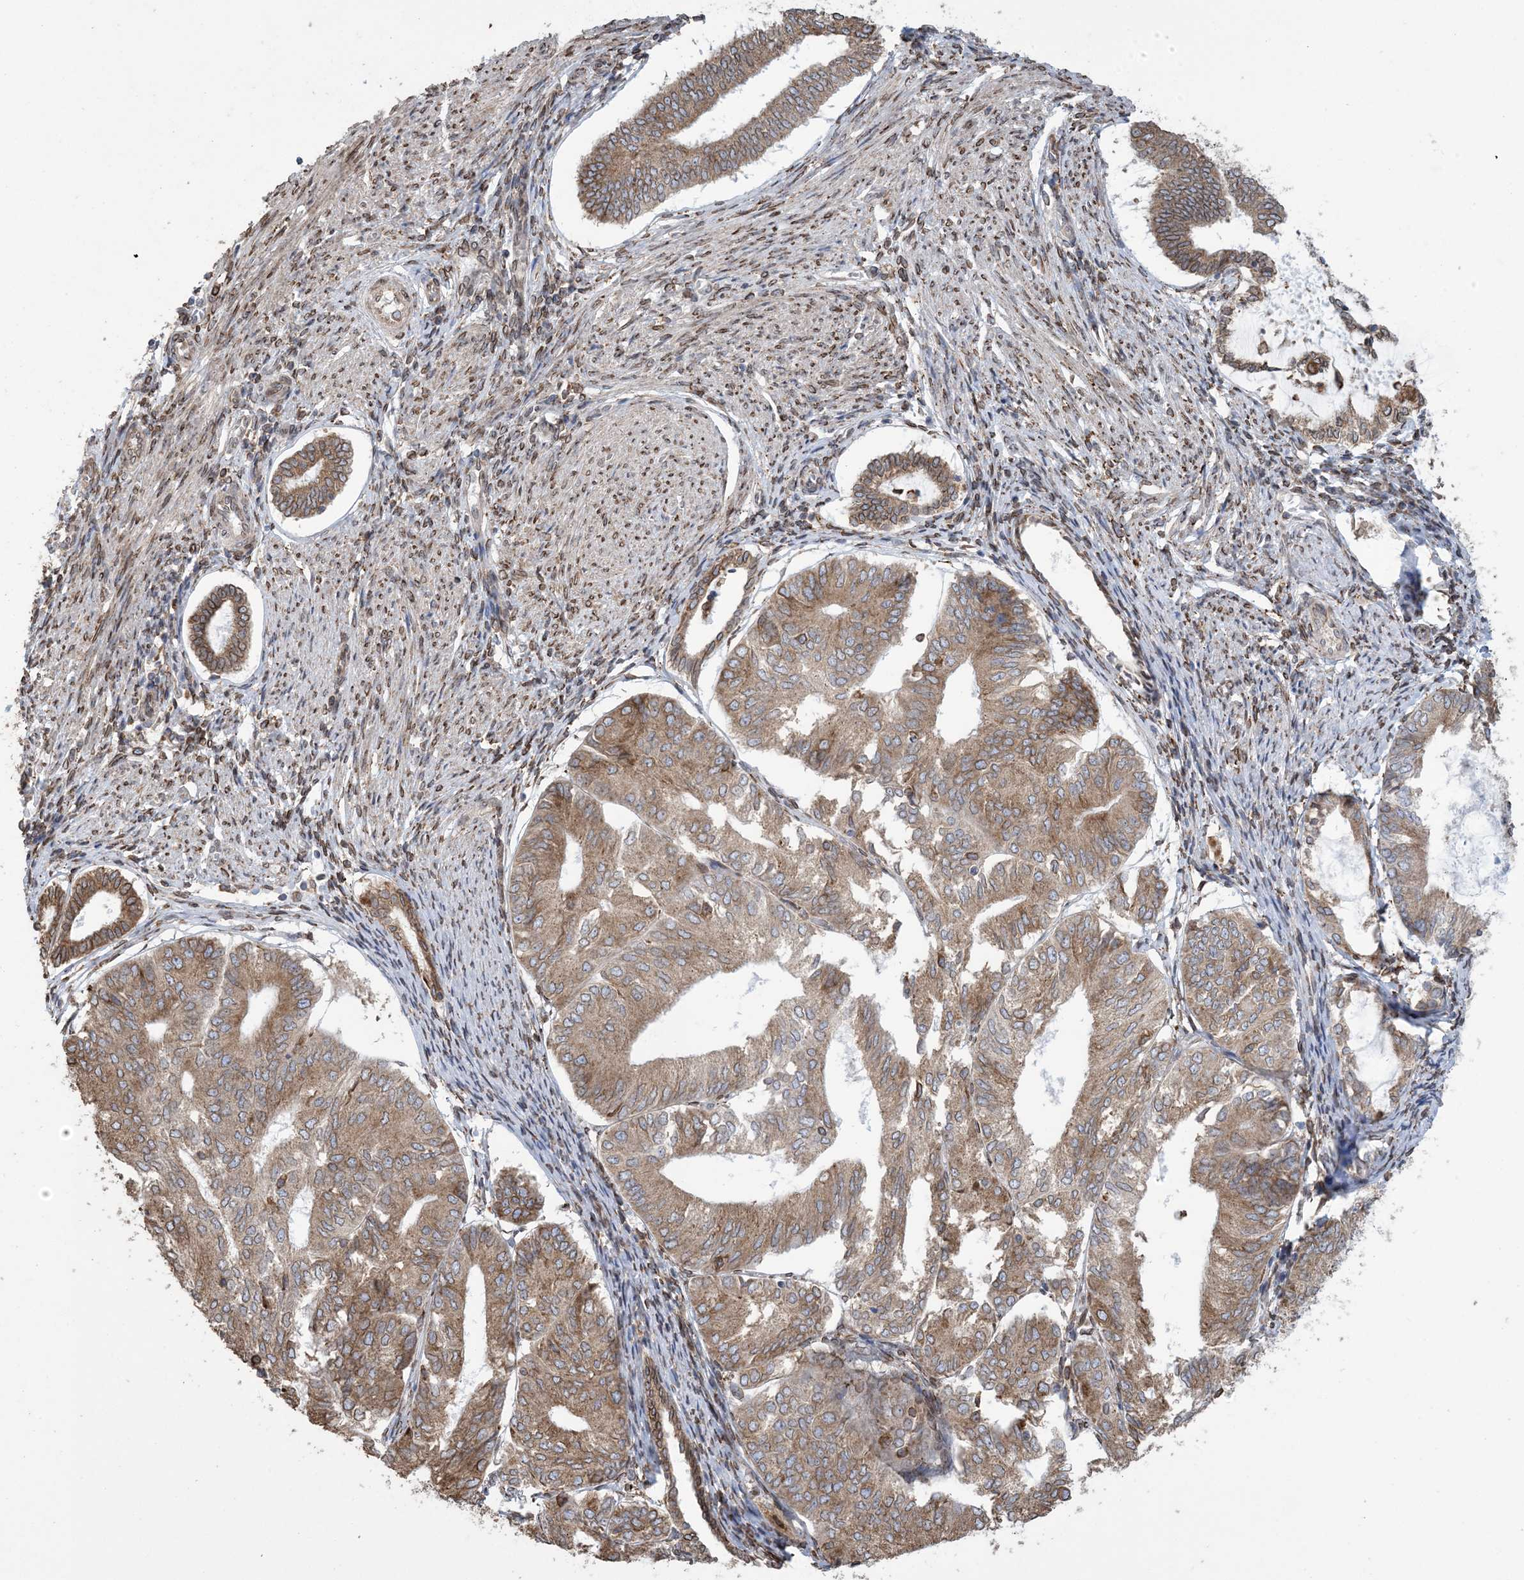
{"staining": {"intensity": "moderate", "quantity": ">75%", "location": "cytoplasmic/membranous"}, "tissue": "endometrial cancer", "cell_type": "Tumor cells", "image_type": "cancer", "snomed": [{"axis": "morphology", "description": "Adenocarcinoma, NOS"}, {"axis": "topography", "description": "Endometrium"}], "caption": "Endometrial cancer stained for a protein reveals moderate cytoplasmic/membranous positivity in tumor cells. (Stains: DAB (3,3'-diaminobenzidine) in brown, nuclei in blue, Microscopy: brightfield microscopy at high magnification).", "gene": "SHANK1", "patient": {"sex": "female", "age": 81}}